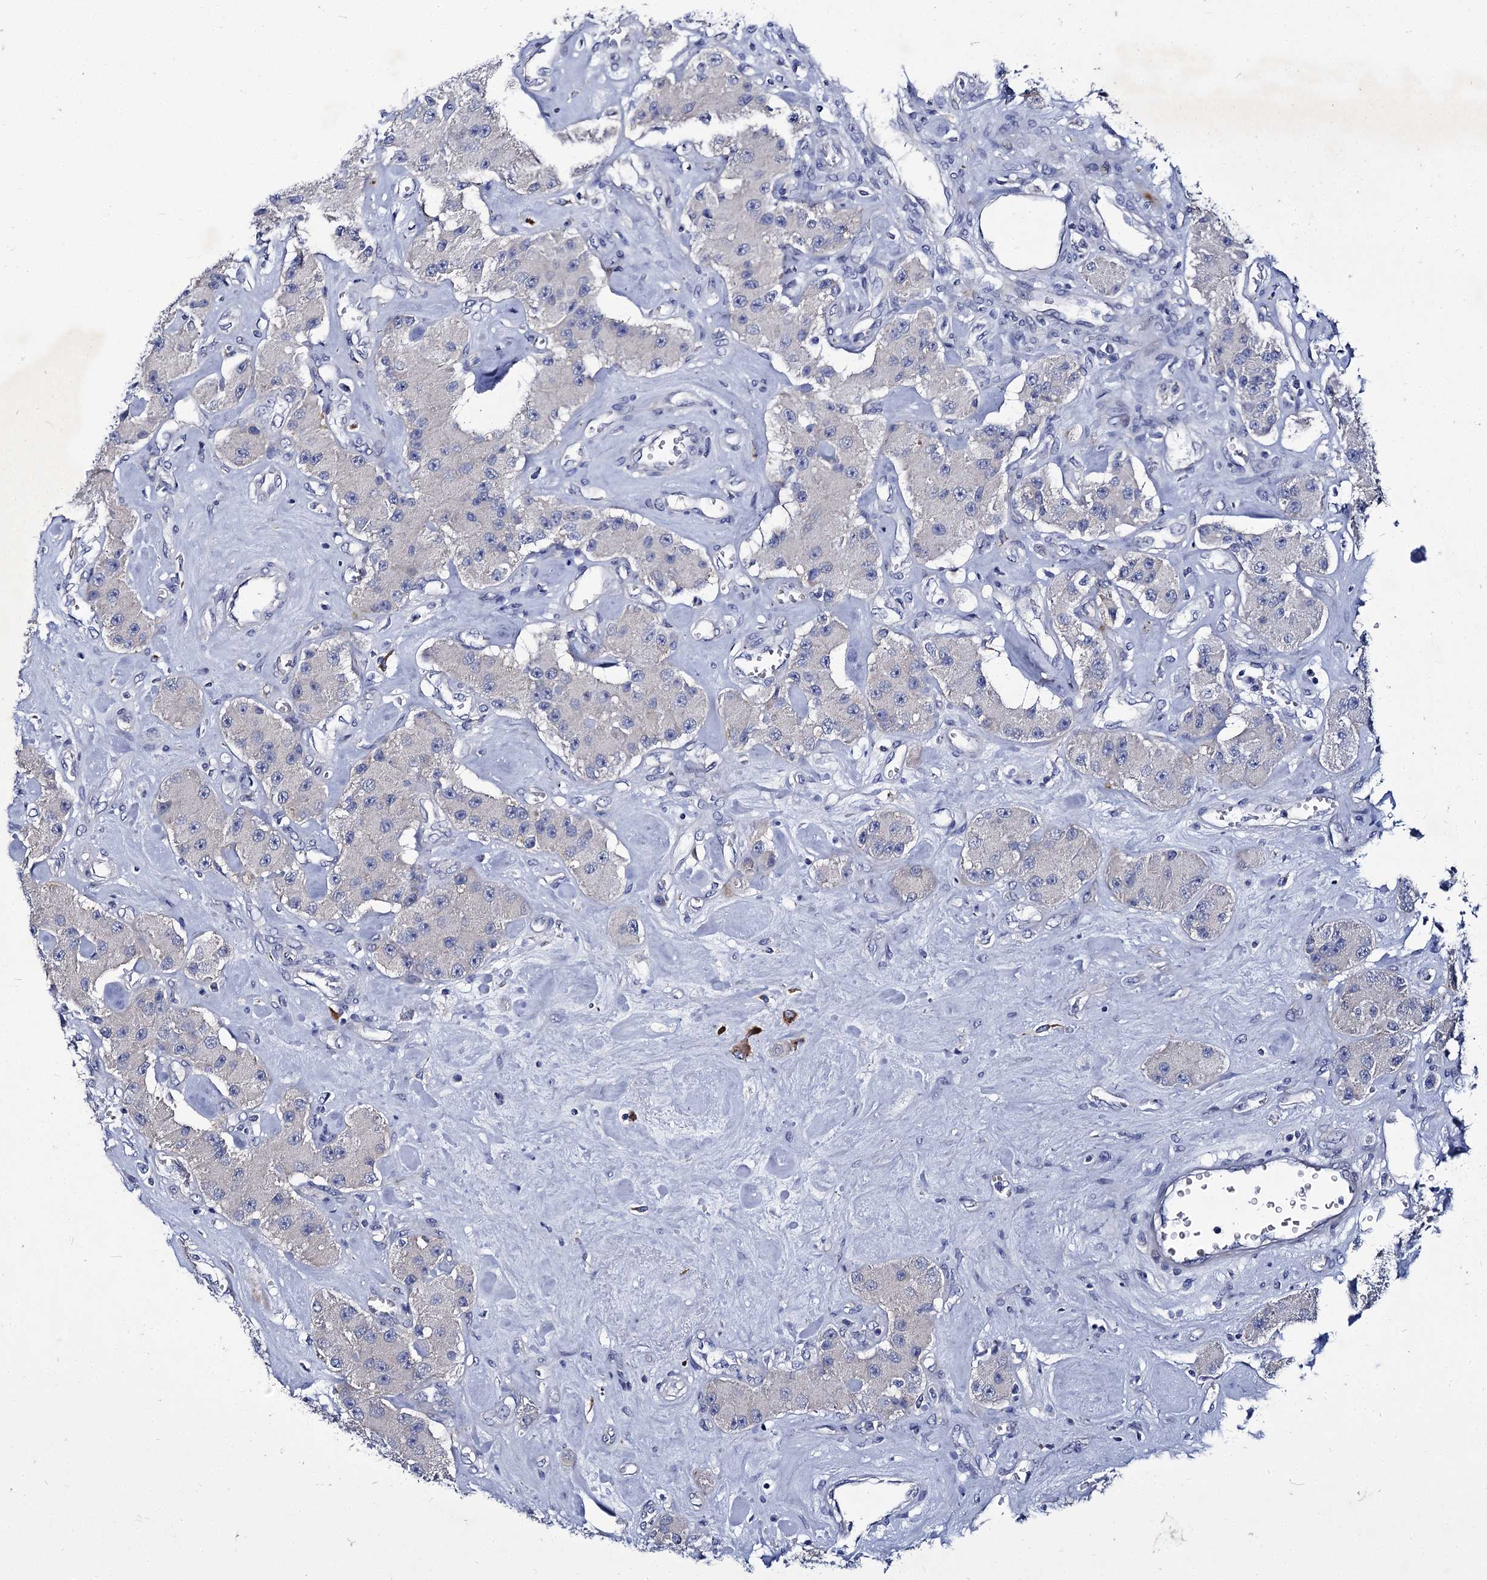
{"staining": {"intensity": "negative", "quantity": "none", "location": "none"}, "tissue": "carcinoid", "cell_type": "Tumor cells", "image_type": "cancer", "snomed": [{"axis": "morphology", "description": "Carcinoid, malignant, NOS"}, {"axis": "topography", "description": "Pancreas"}], "caption": "This histopathology image is of carcinoid stained with IHC to label a protein in brown with the nuclei are counter-stained blue. There is no expression in tumor cells. (Stains: DAB (3,3'-diaminobenzidine) IHC with hematoxylin counter stain, Microscopy: brightfield microscopy at high magnification).", "gene": "PANX2", "patient": {"sex": "male", "age": 41}}